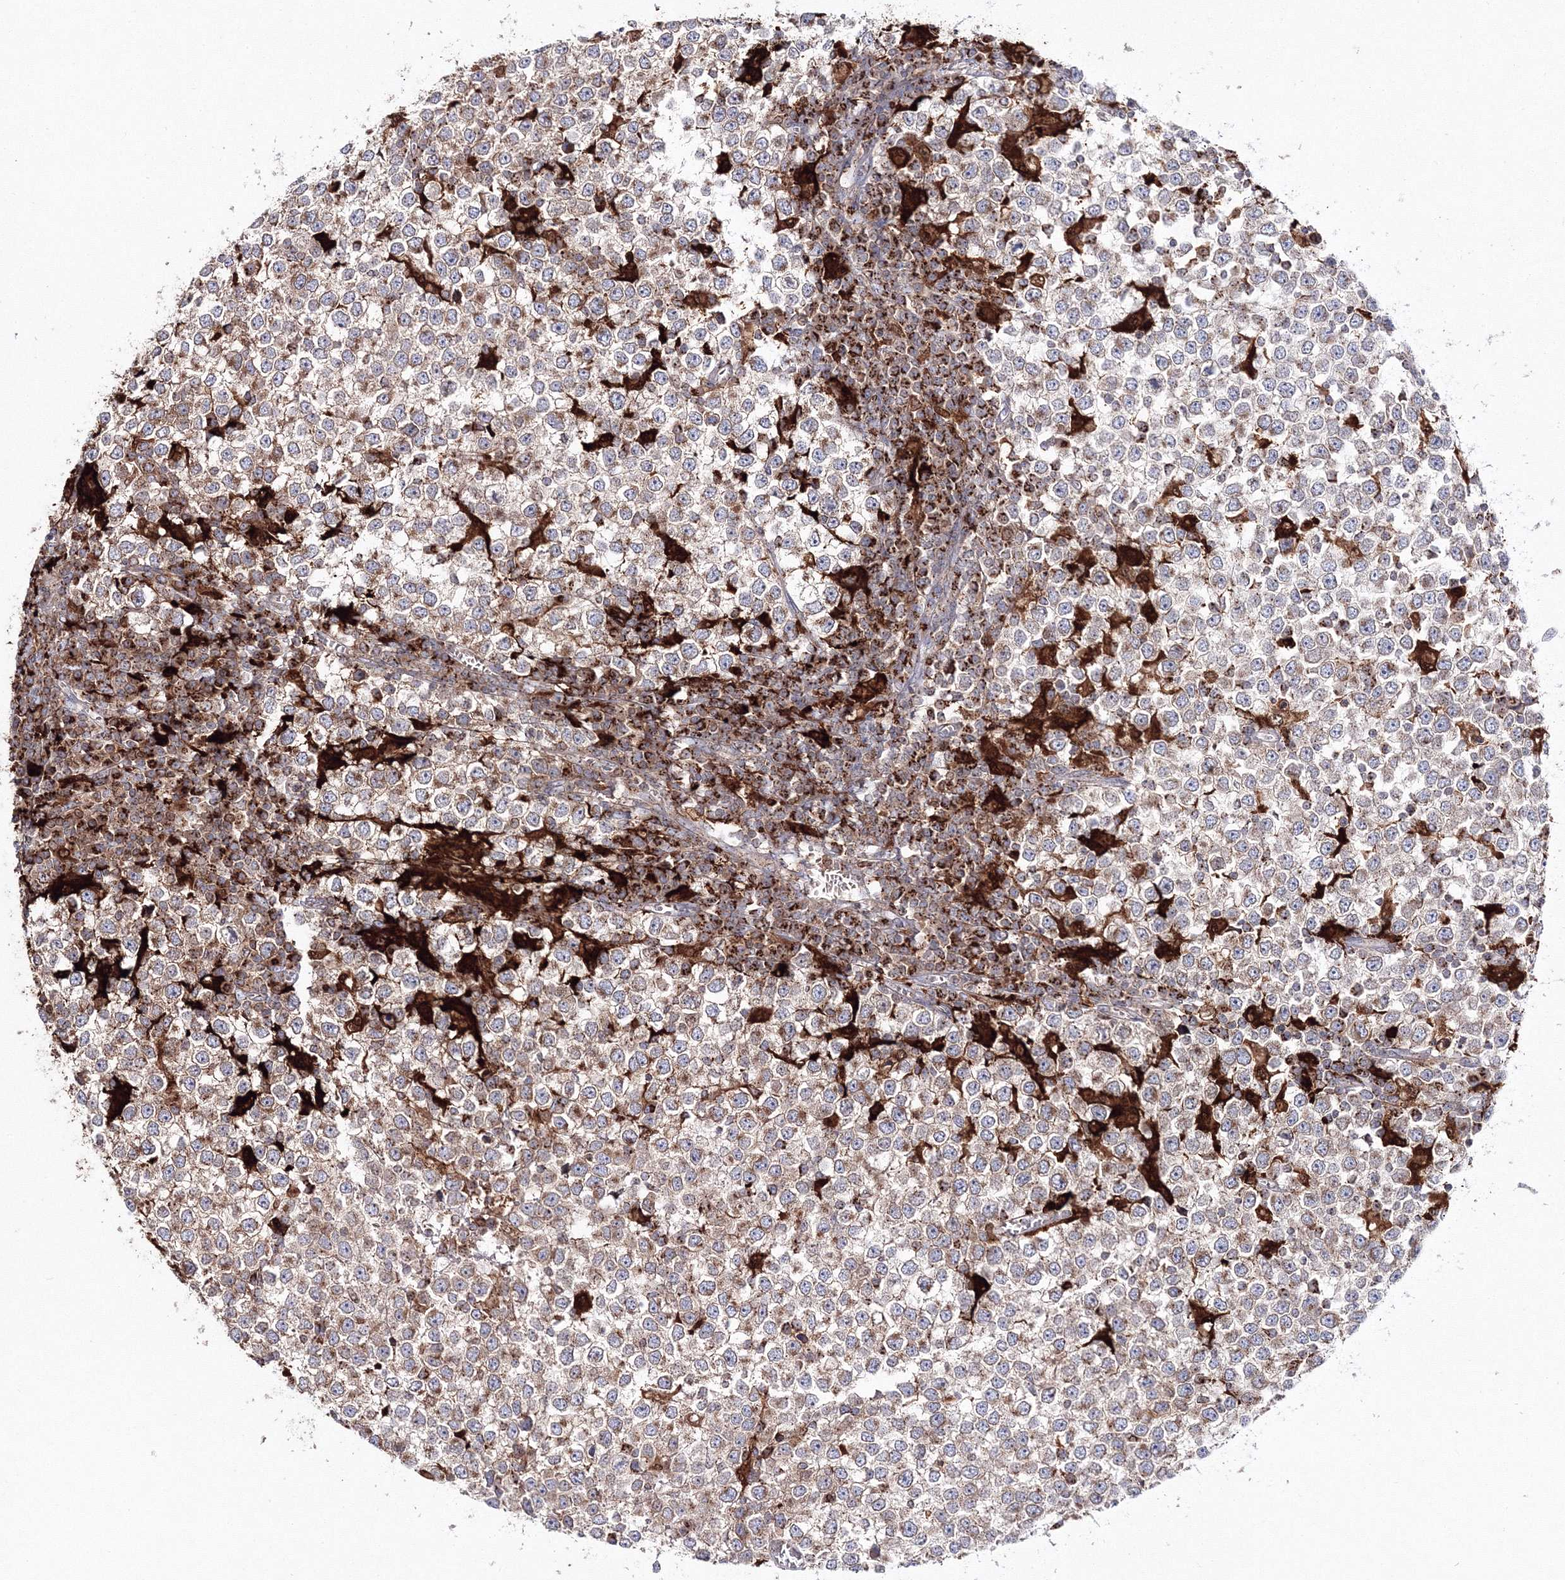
{"staining": {"intensity": "weak", "quantity": "25%-75%", "location": "cytoplasmic/membranous"}, "tissue": "testis cancer", "cell_type": "Tumor cells", "image_type": "cancer", "snomed": [{"axis": "morphology", "description": "Seminoma, NOS"}, {"axis": "topography", "description": "Testis"}], "caption": "This is a histology image of IHC staining of testis seminoma, which shows weak expression in the cytoplasmic/membranous of tumor cells.", "gene": "ARCN1", "patient": {"sex": "male", "age": 65}}